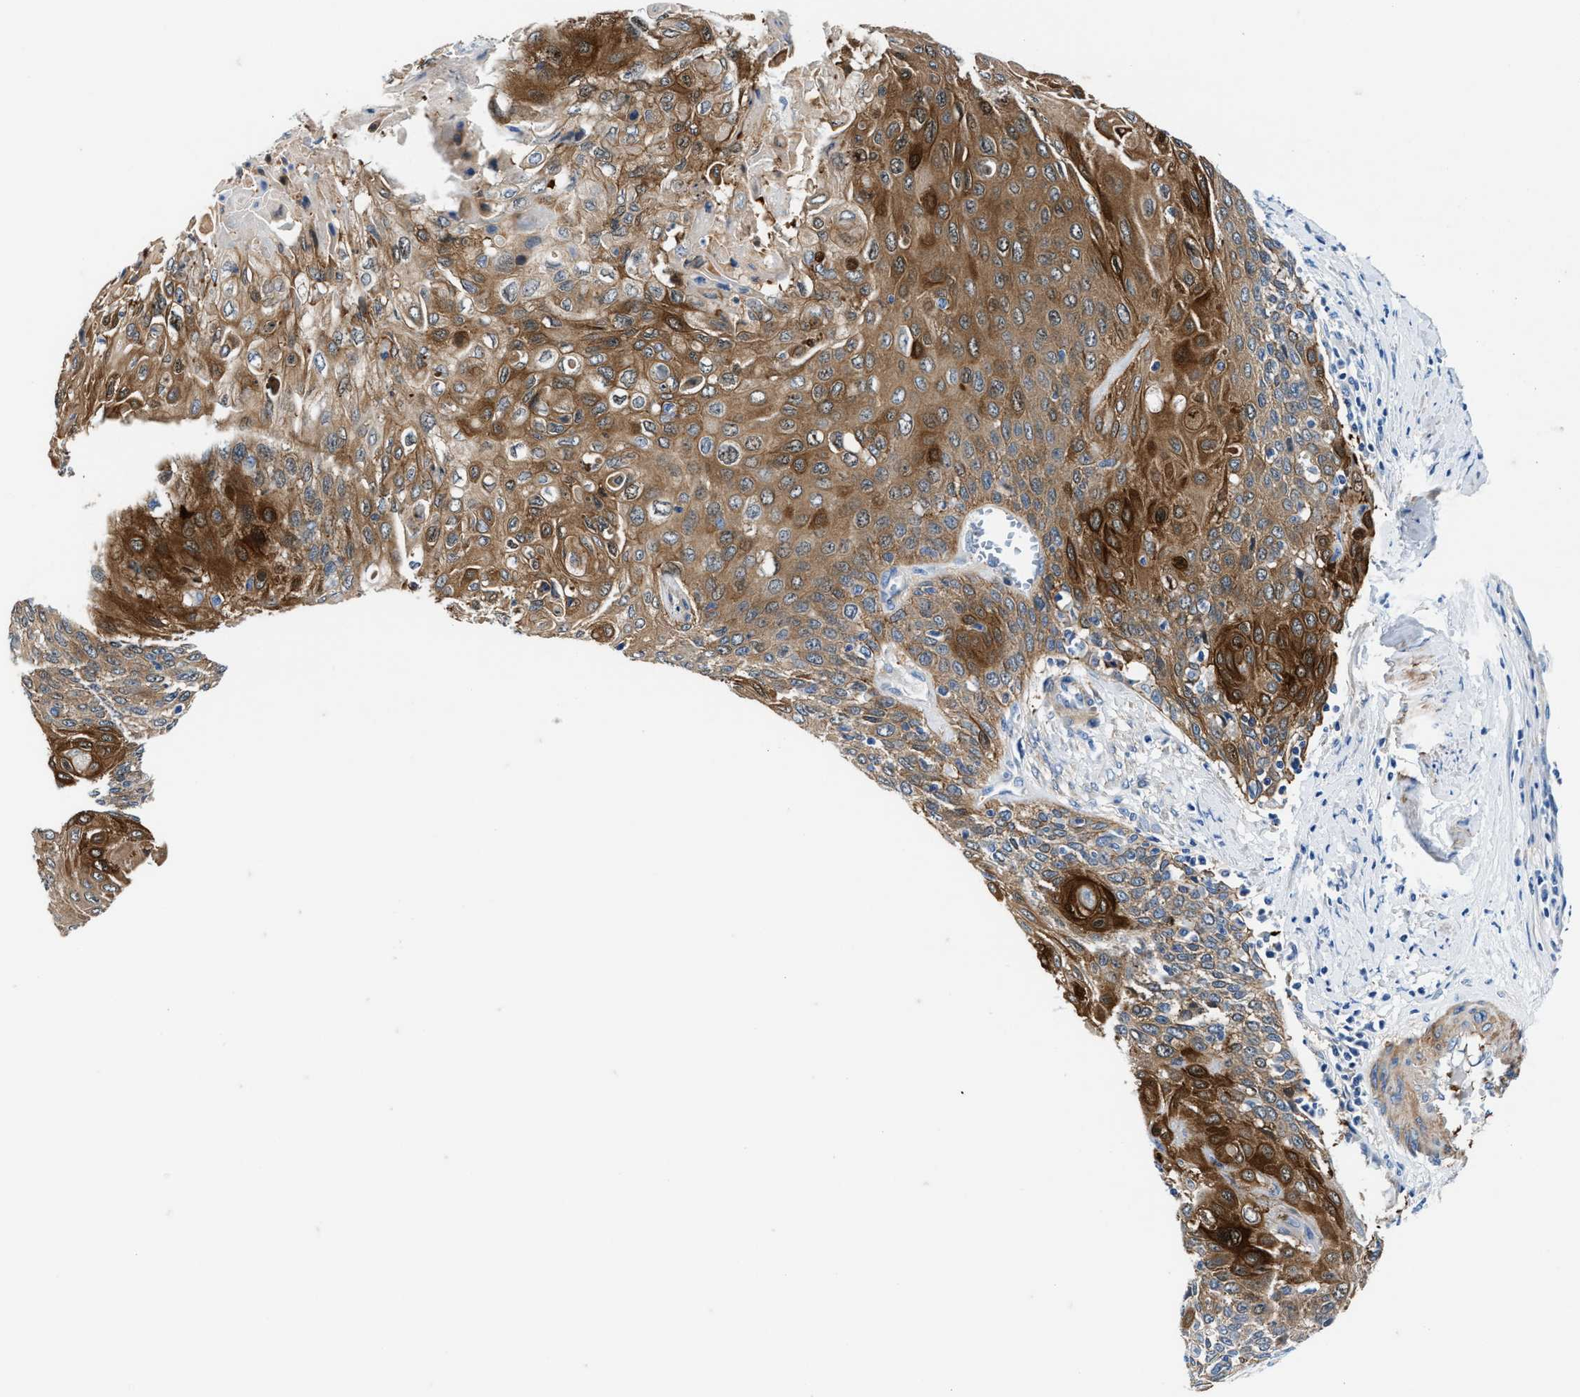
{"staining": {"intensity": "moderate", "quantity": ">75%", "location": "cytoplasmic/membranous"}, "tissue": "cervical cancer", "cell_type": "Tumor cells", "image_type": "cancer", "snomed": [{"axis": "morphology", "description": "Squamous cell carcinoma, NOS"}, {"axis": "topography", "description": "Cervix"}], "caption": "Protein analysis of squamous cell carcinoma (cervical) tissue displays moderate cytoplasmic/membranous expression in about >75% of tumor cells.", "gene": "PARG", "patient": {"sex": "female", "age": 39}}